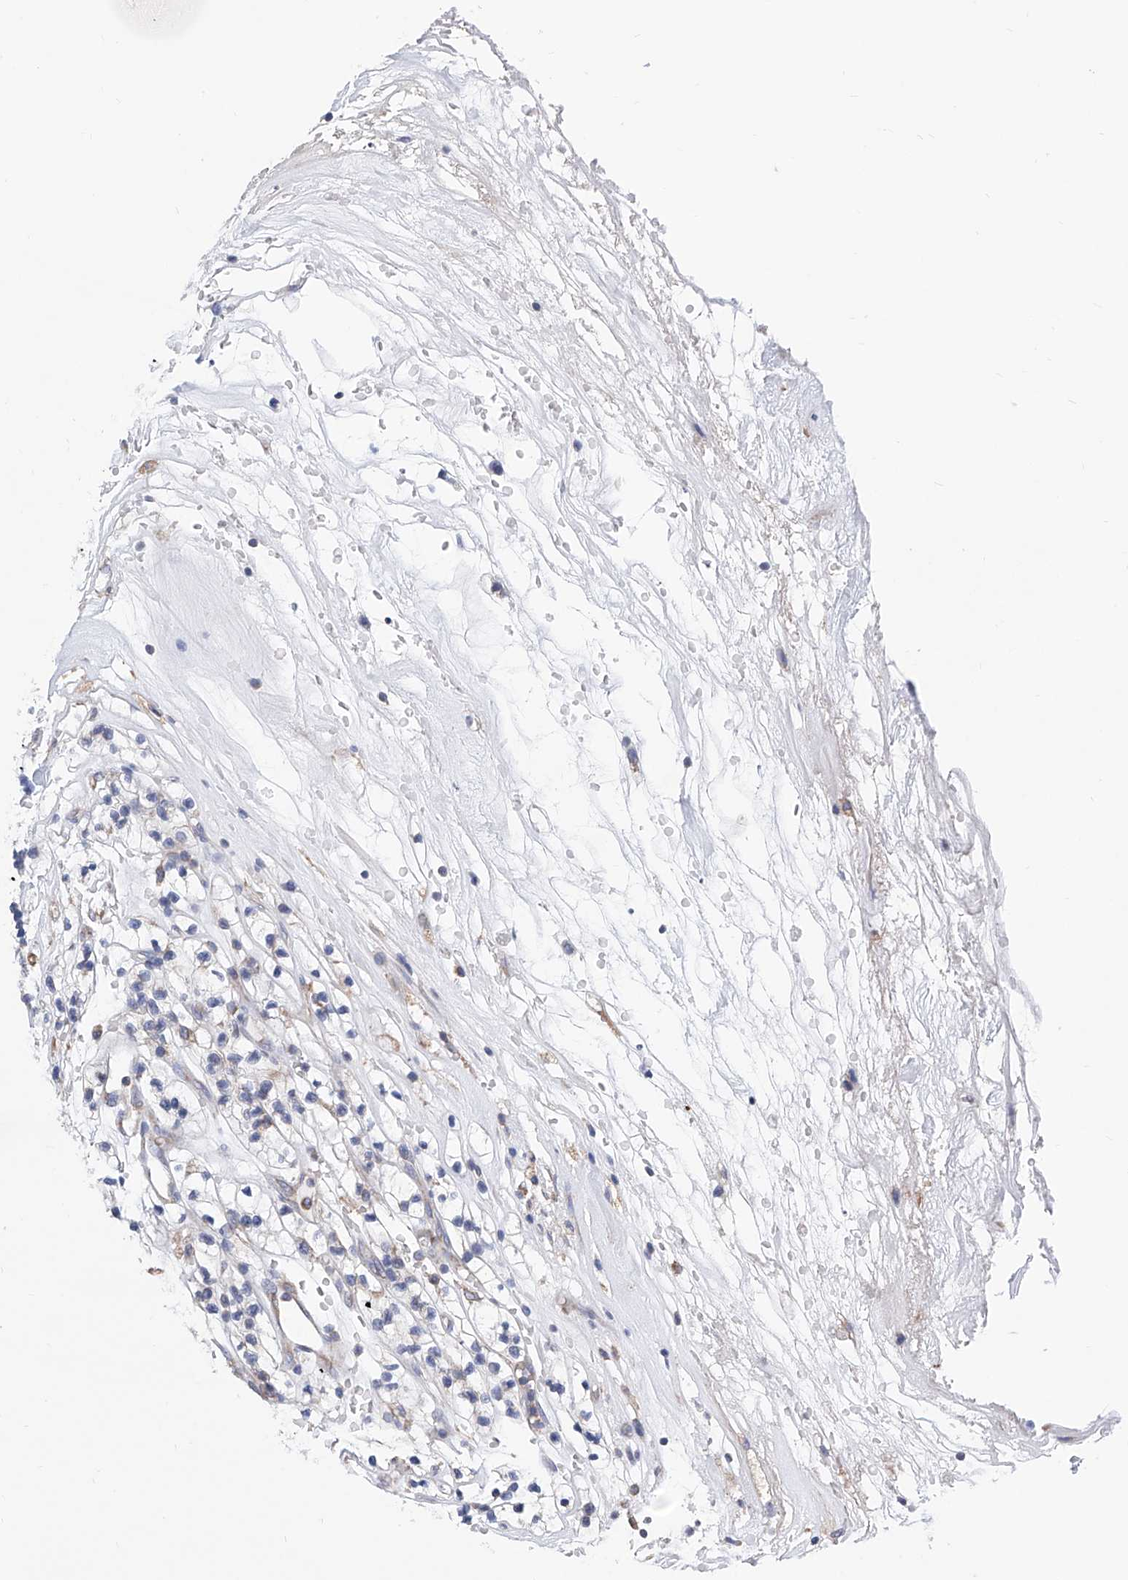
{"staining": {"intensity": "negative", "quantity": "none", "location": "none"}, "tissue": "renal cancer", "cell_type": "Tumor cells", "image_type": "cancer", "snomed": [{"axis": "morphology", "description": "Adenocarcinoma, NOS"}, {"axis": "topography", "description": "Kidney"}], "caption": "A micrograph of human renal adenocarcinoma is negative for staining in tumor cells.", "gene": "MAD2L1", "patient": {"sex": "female", "age": 57}}